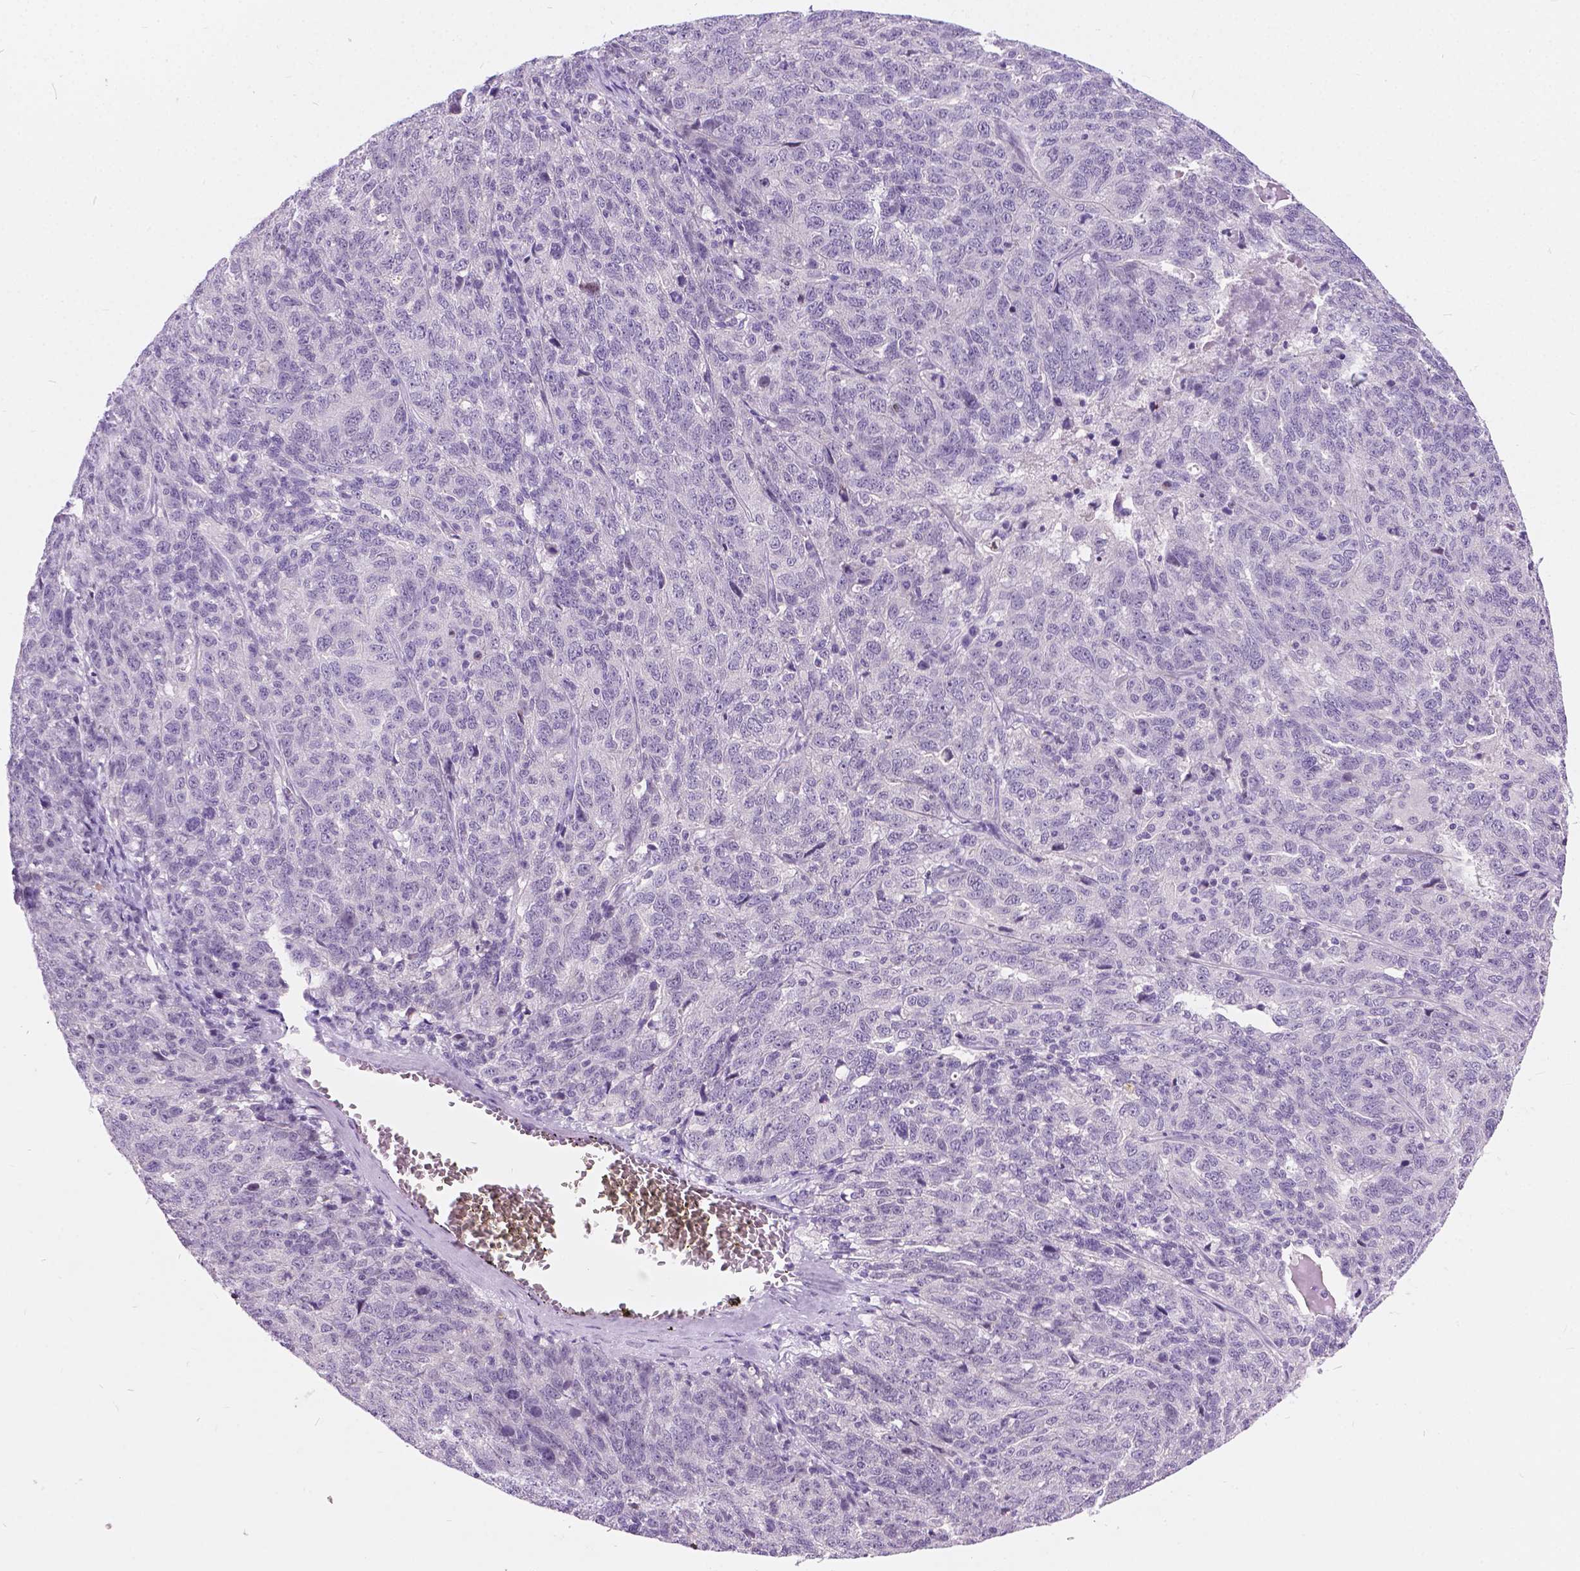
{"staining": {"intensity": "negative", "quantity": "none", "location": "none"}, "tissue": "ovarian cancer", "cell_type": "Tumor cells", "image_type": "cancer", "snomed": [{"axis": "morphology", "description": "Cystadenocarcinoma, serous, NOS"}, {"axis": "topography", "description": "Ovary"}], "caption": "The micrograph shows no significant positivity in tumor cells of ovarian serous cystadenocarcinoma.", "gene": "ARMS2", "patient": {"sex": "female", "age": 71}}